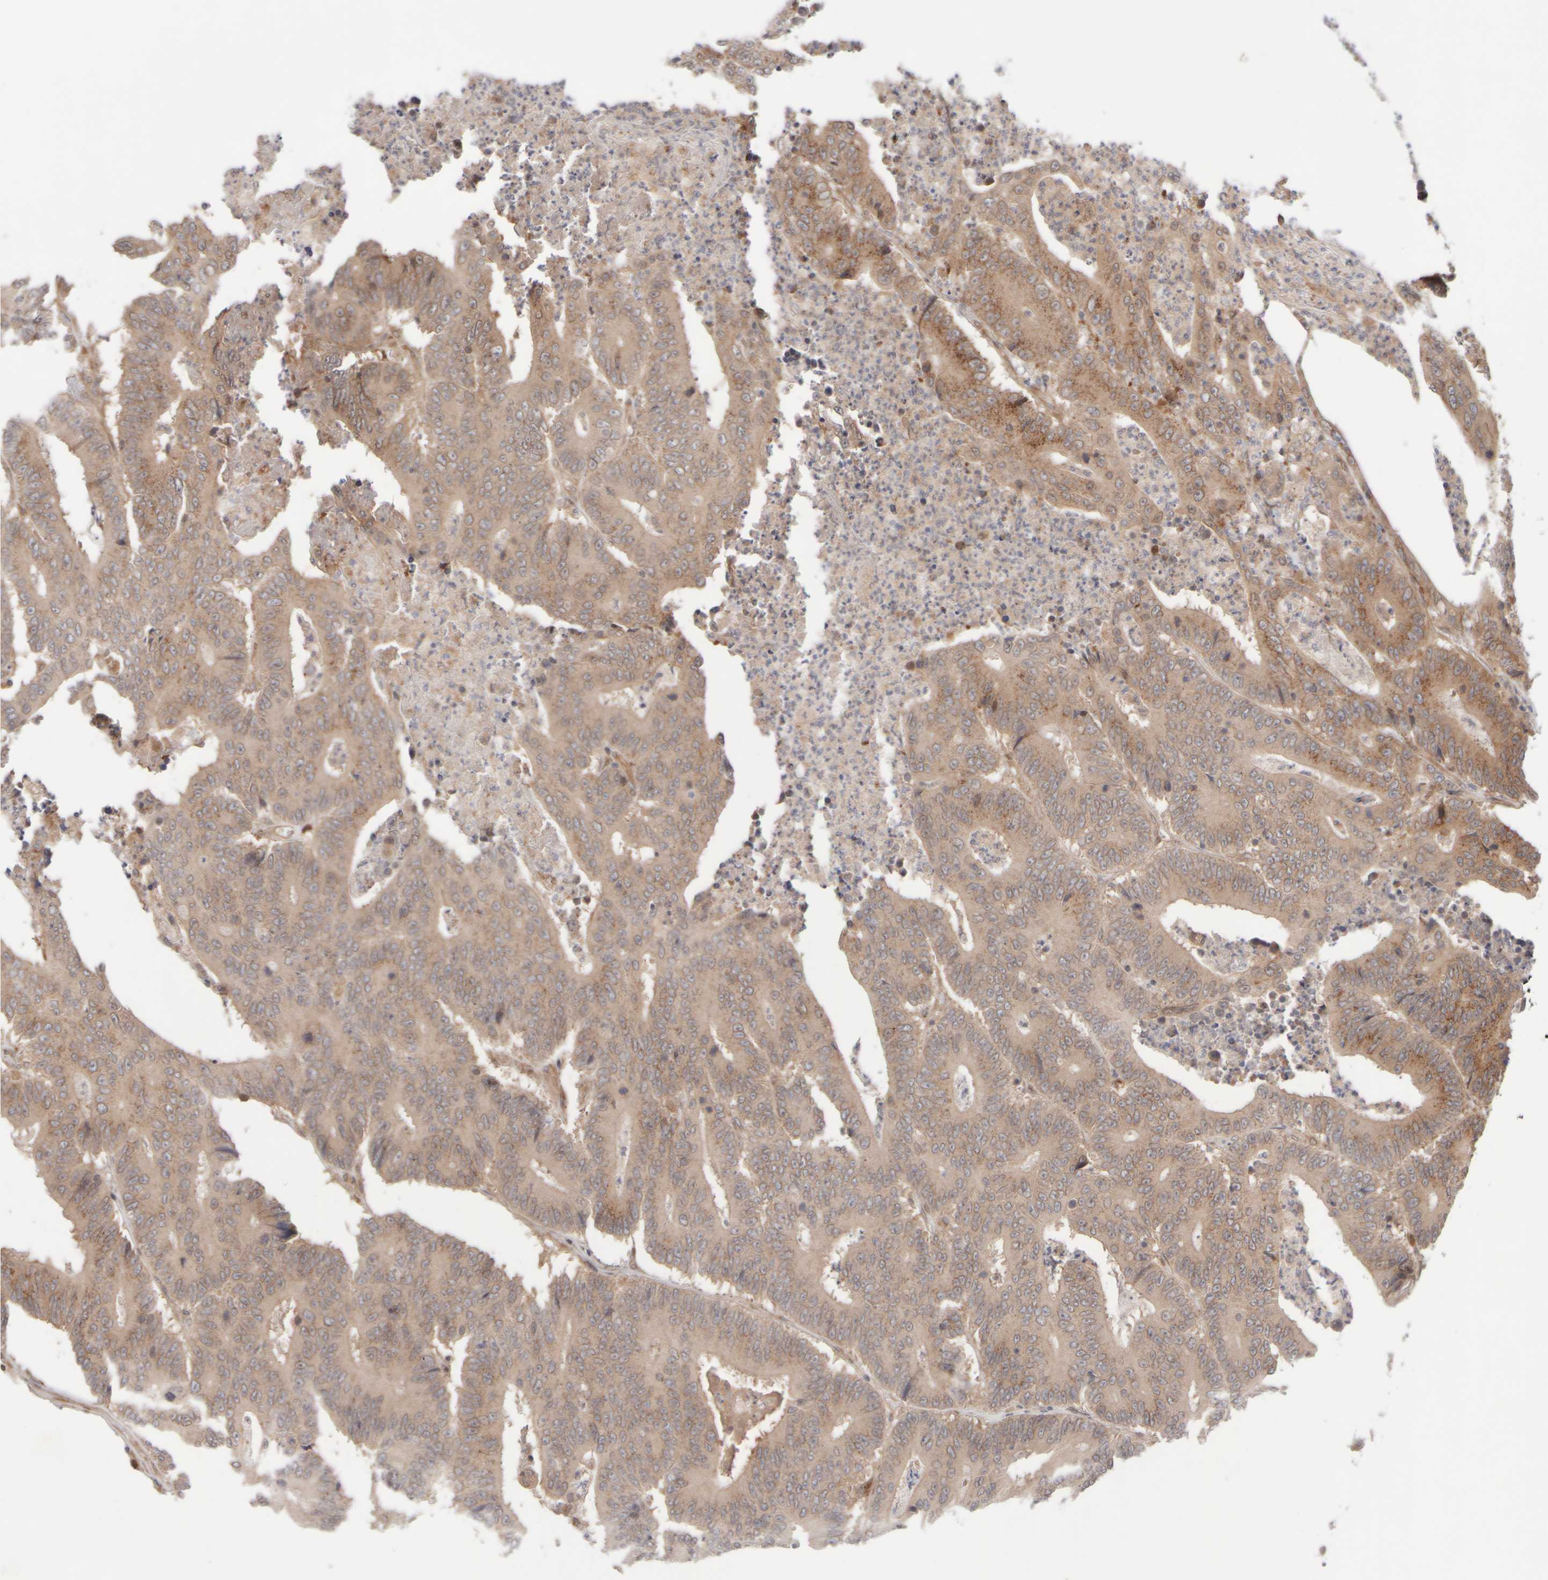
{"staining": {"intensity": "weak", "quantity": ">75%", "location": "cytoplasmic/membranous"}, "tissue": "colorectal cancer", "cell_type": "Tumor cells", "image_type": "cancer", "snomed": [{"axis": "morphology", "description": "Adenocarcinoma, NOS"}, {"axis": "topography", "description": "Colon"}], "caption": "Colorectal adenocarcinoma stained with immunohistochemistry (IHC) shows weak cytoplasmic/membranous staining in approximately >75% of tumor cells.", "gene": "GCN1", "patient": {"sex": "male", "age": 83}}